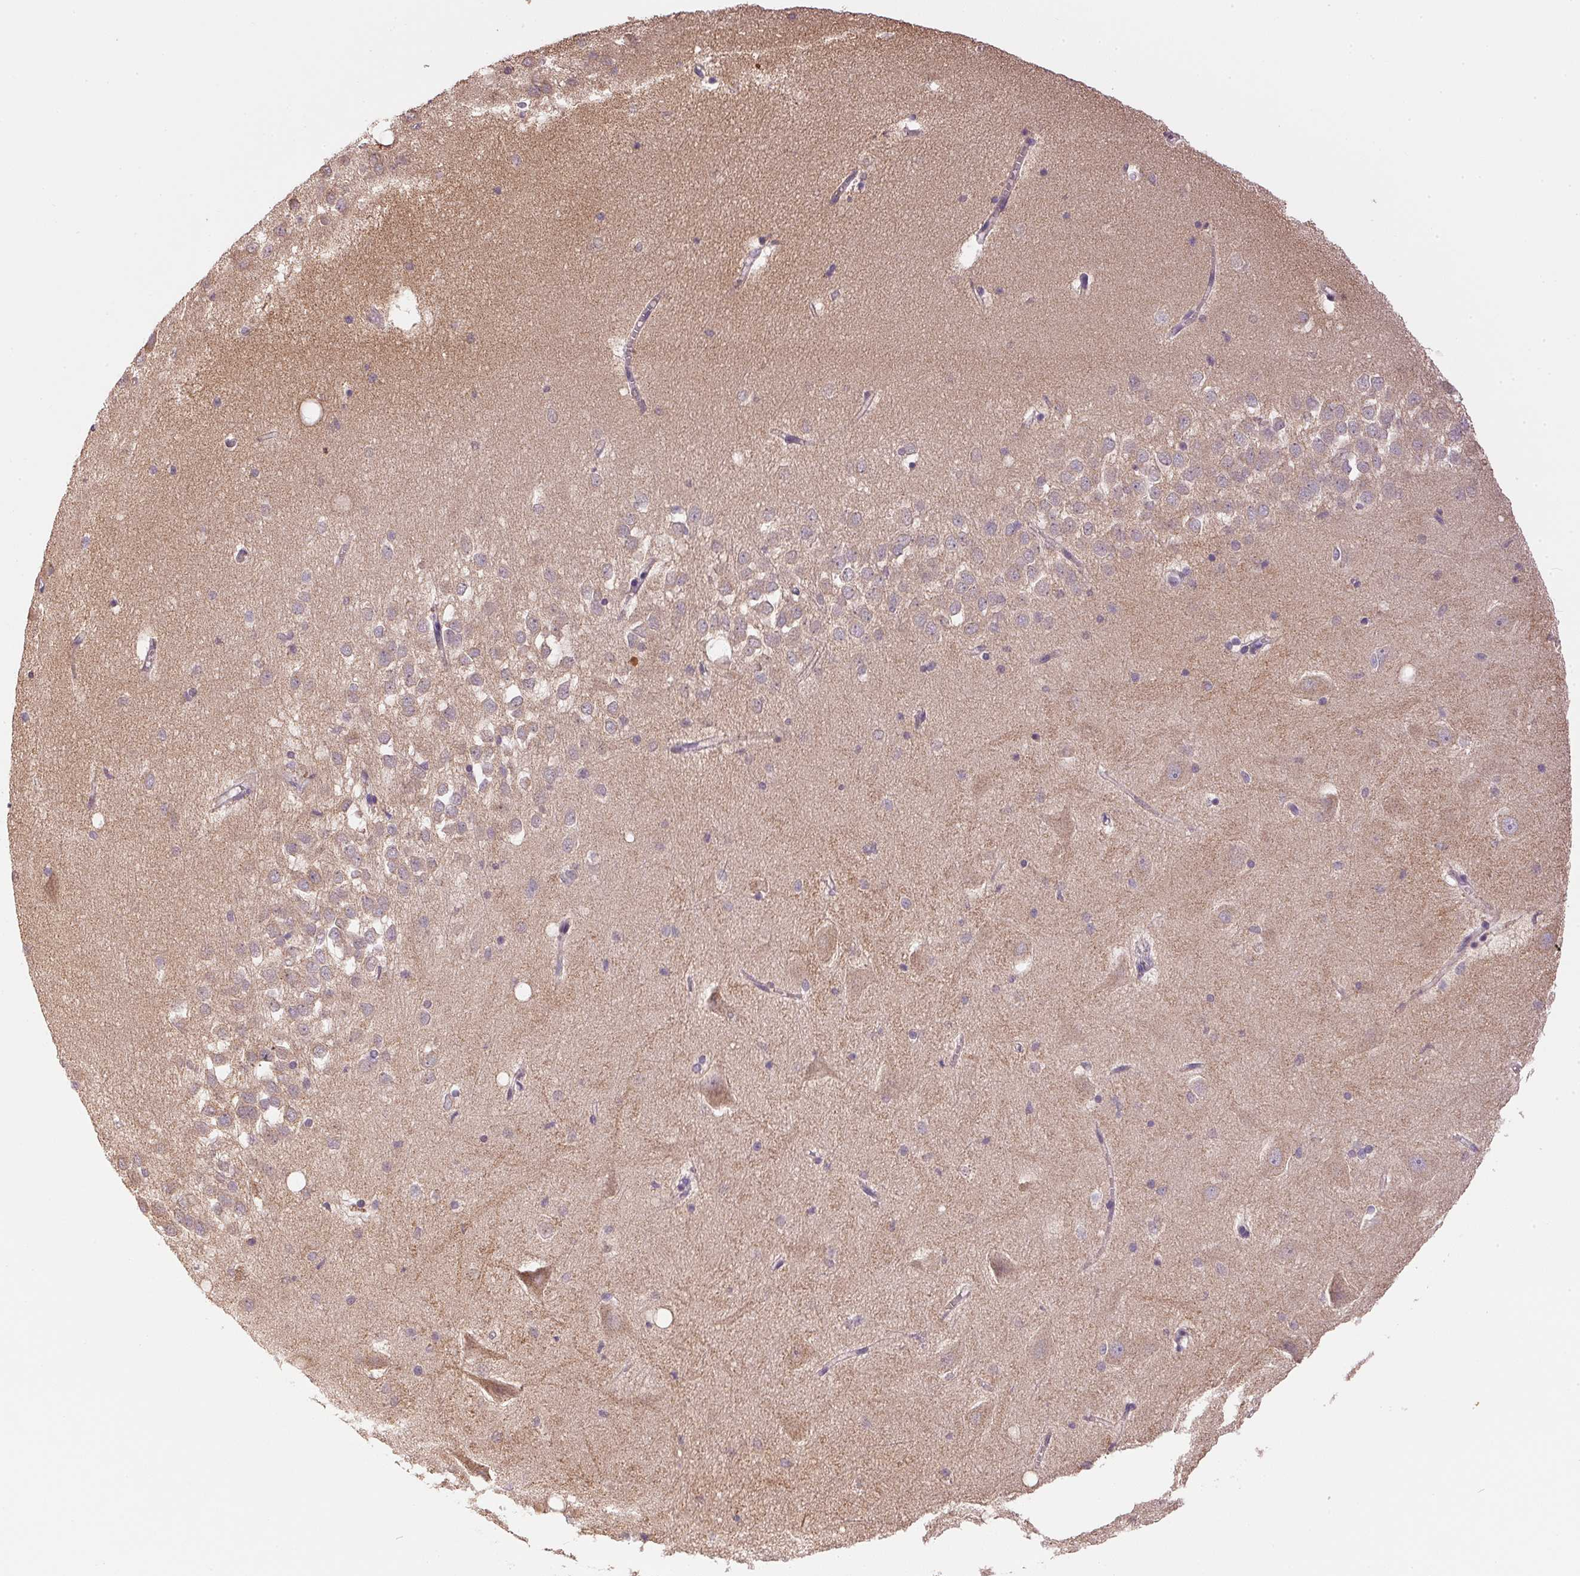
{"staining": {"intensity": "negative", "quantity": "none", "location": "none"}, "tissue": "hippocampus", "cell_type": "Glial cells", "image_type": "normal", "snomed": [{"axis": "morphology", "description": "Normal tissue, NOS"}, {"axis": "topography", "description": "Hippocampus"}], "caption": "IHC histopathology image of unremarkable human hippocampus stained for a protein (brown), which demonstrates no expression in glial cells. (Stains: DAB (3,3'-diaminobenzidine) immunohistochemistry with hematoxylin counter stain, Microscopy: brightfield microscopy at high magnification).", "gene": "SC5D", "patient": {"sex": "male", "age": 58}}